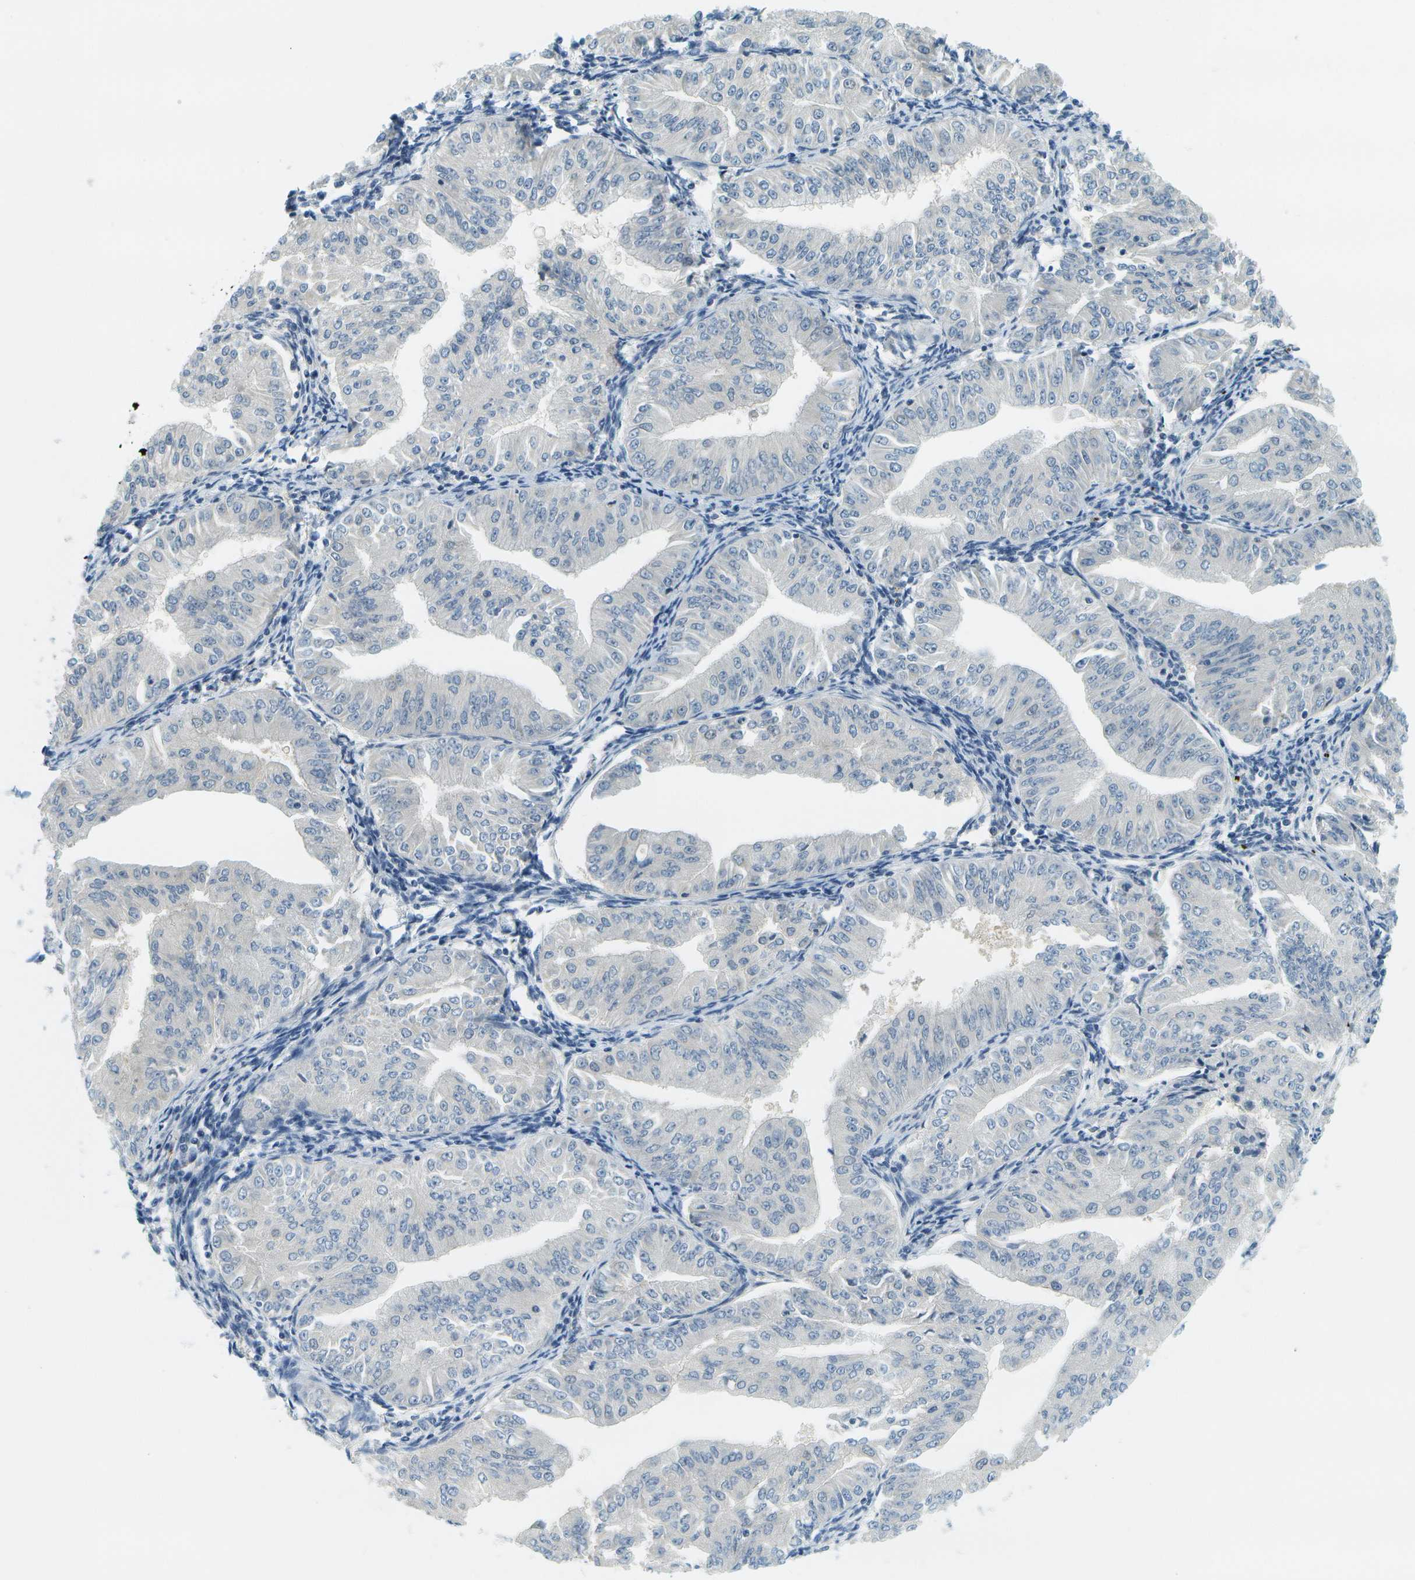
{"staining": {"intensity": "negative", "quantity": "none", "location": "none"}, "tissue": "endometrial cancer", "cell_type": "Tumor cells", "image_type": "cancer", "snomed": [{"axis": "morphology", "description": "Normal tissue, NOS"}, {"axis": "morphology", "description": "Adenocarcinoma, NOS"}, {"axis": "topography", "description": "Endometrium"}], "caption": "Immunohistochemistry image of endometrial cancer (adenocarcinoma) stained for a protein (brown), which reveals no expression in tumor cells. The staining is performed using DAB (3,3'-diaminobenzidine) brown chromogen with nuclei counter-stained in using hematoxylin.", "gene": "RASGRP2", "patient": {"sex": "female", "age": 53}}